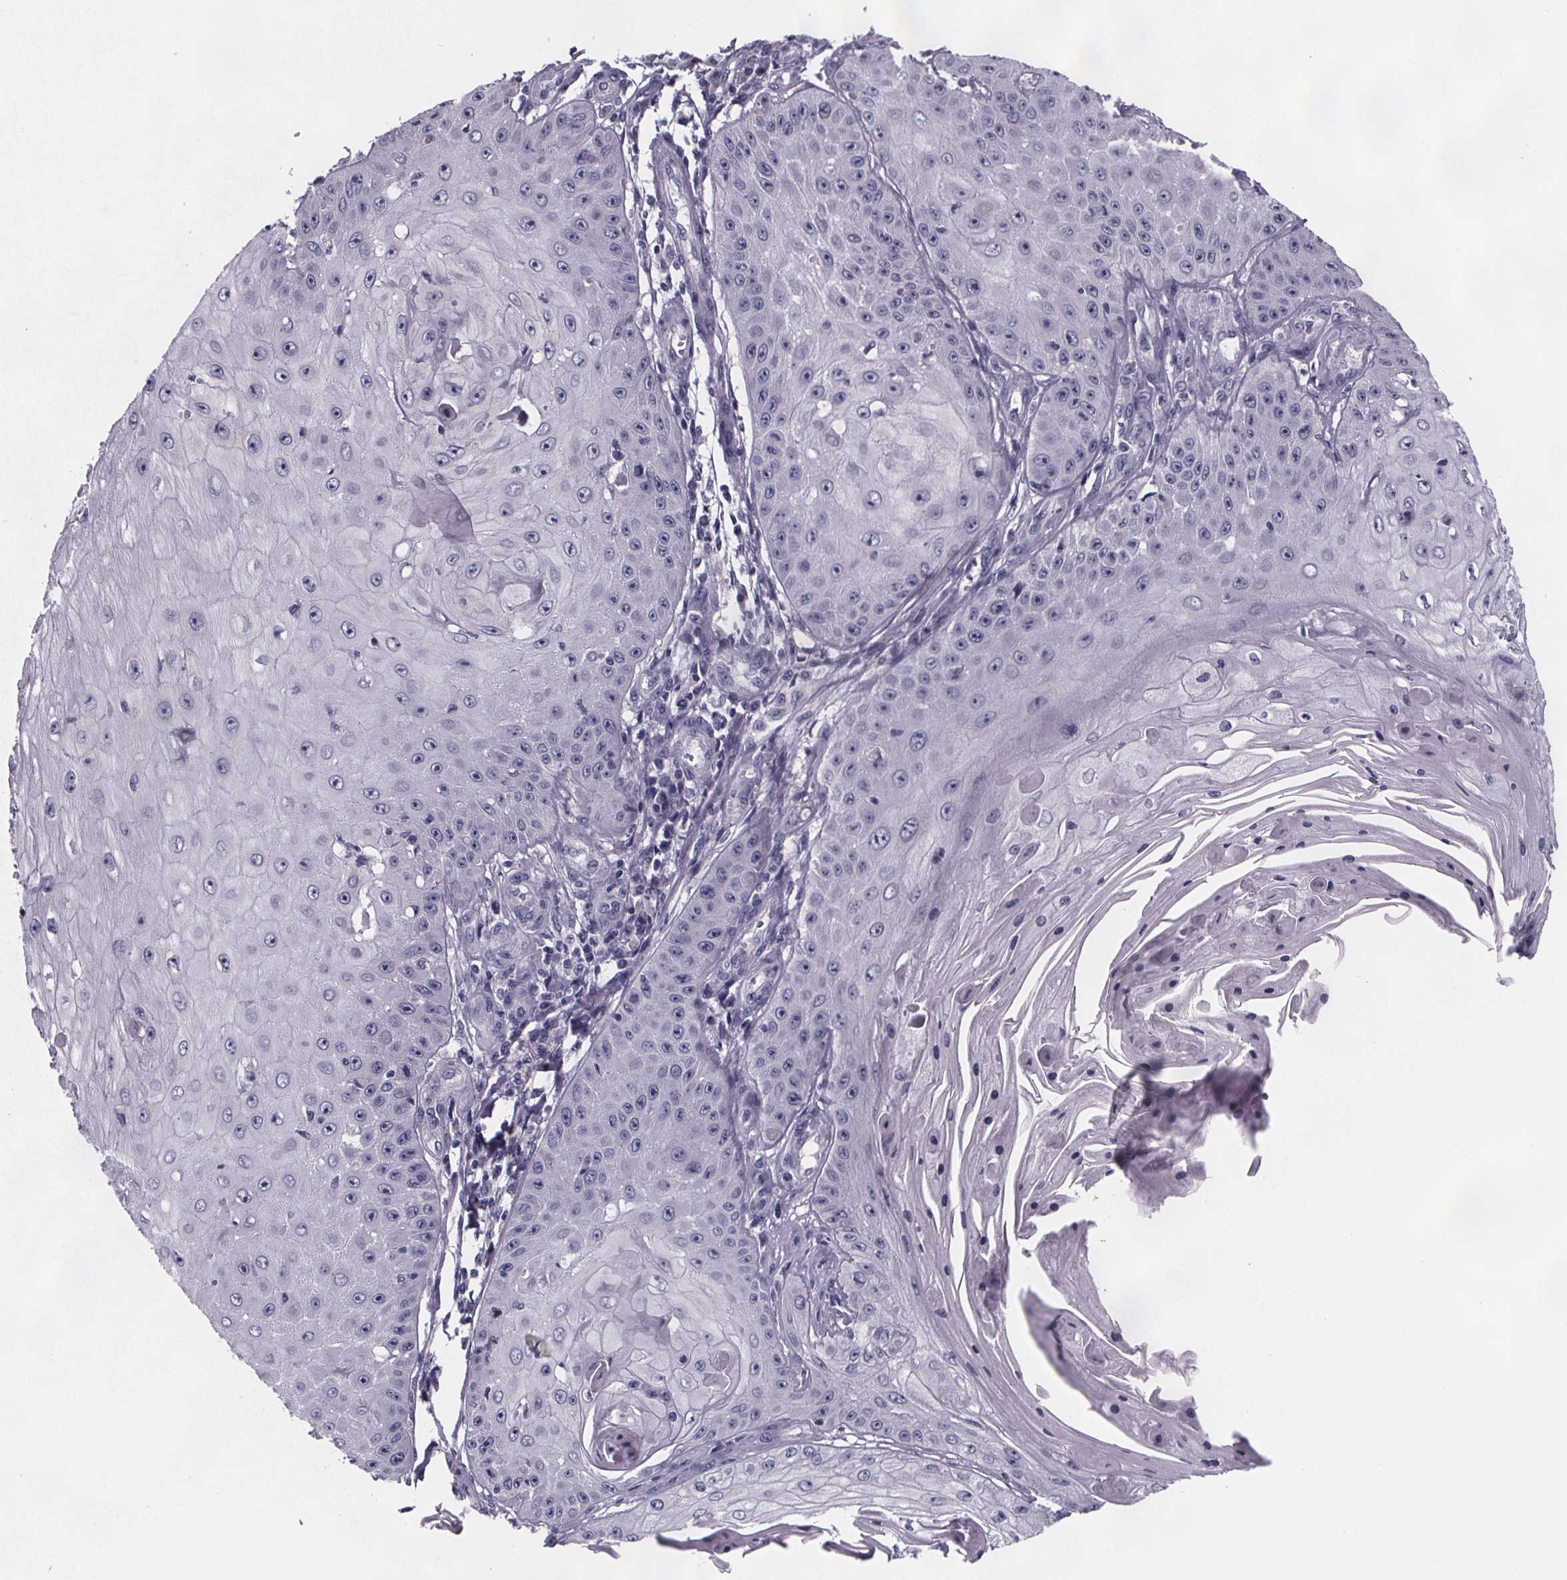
{"staining": {"intensity": "negative", "quantity": "none", "location": "none"}, "tissue": "skin cancer", "cell_type": "Tumor cells", "image_type": "cancer", "snomed": [{"axis": "morphology", "description": "Squamous cell carcinoma, NOS"}, {"axis": "topography", "description": "Skin"}], "caption": "A histopathology image of skin squamous cell carcinoma stained for a protein exhibits no brown staining in tumor cells.", "gene": "PAH", "patient": {"sex": "male", "age": 70}}